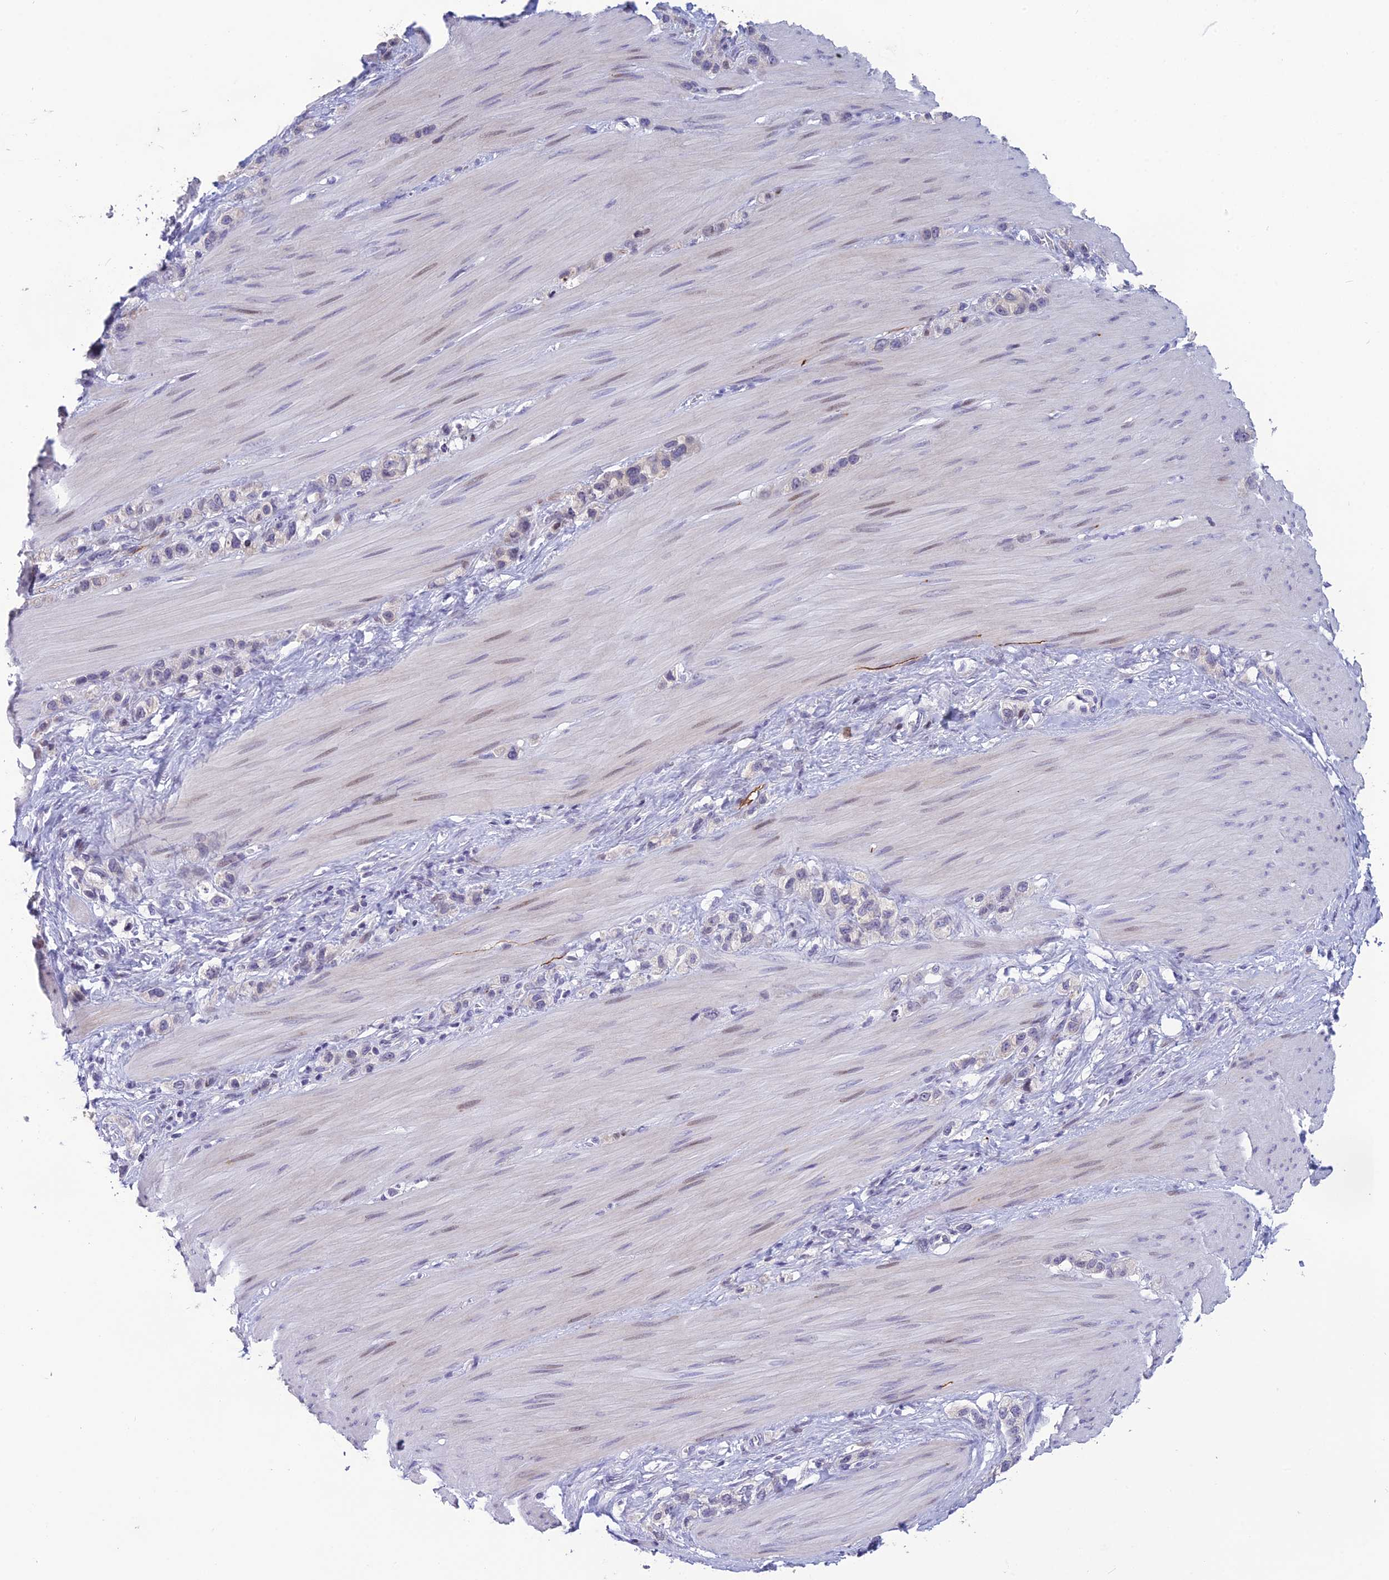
{"staining": {"intensity": "negative", "quantity": "none", "location": "none"}, "tissue": "stomach cancer", "cell_type": "Tumor cells", "image_type": "cancer", "snomed": [{"axis": "morphology", "description": "Adenocarcinoma, NOS"}, {"axis": "topography", "description": "Stomach"}], "caption": "High power microscopy micrograph of an immunohistochemistry photomicrograph of adenocarcinoma (stomach), revealing no significant expression in tumor cells.", "gene": "TMEM134", "patient": {"sex": "female", "age": 65}}